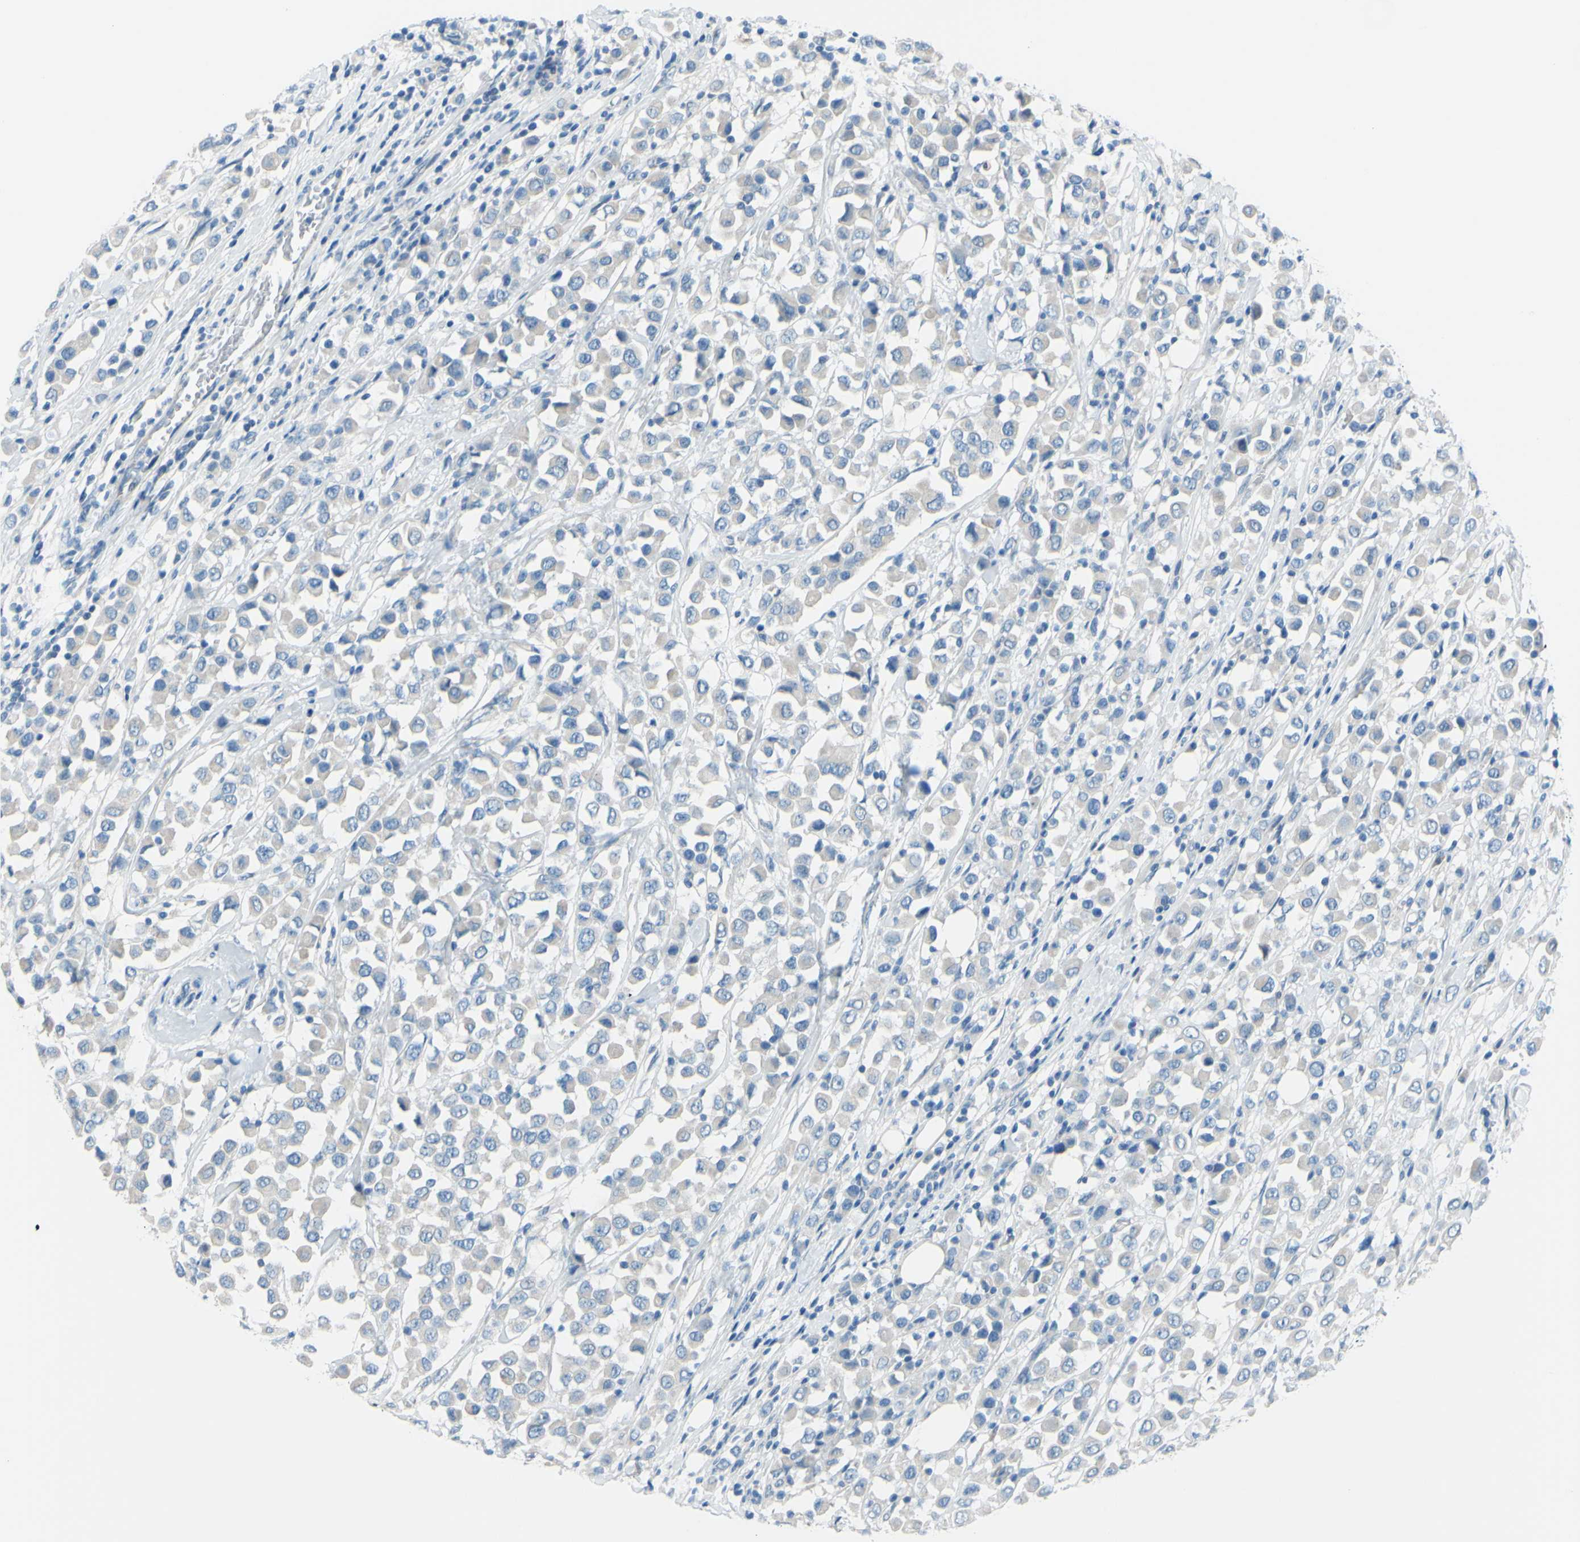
{"staining": {"intensity": "negative", "quantity": "none", "location": "none"}, "tissue": "breast cancer", "cell_type": "Tumor cells", "image_type": "cancer", "snomed": [{"axis": "morphology", "description": "Duct carcinoma"}, {"axis": "topography", "description": "Breast"}], "caption": "Histopathology image shows no protein expression in tumor cells of breast cancer tissue.", "gene": "SLC1A2", "patient": {"sex": "female", "age": 61}}